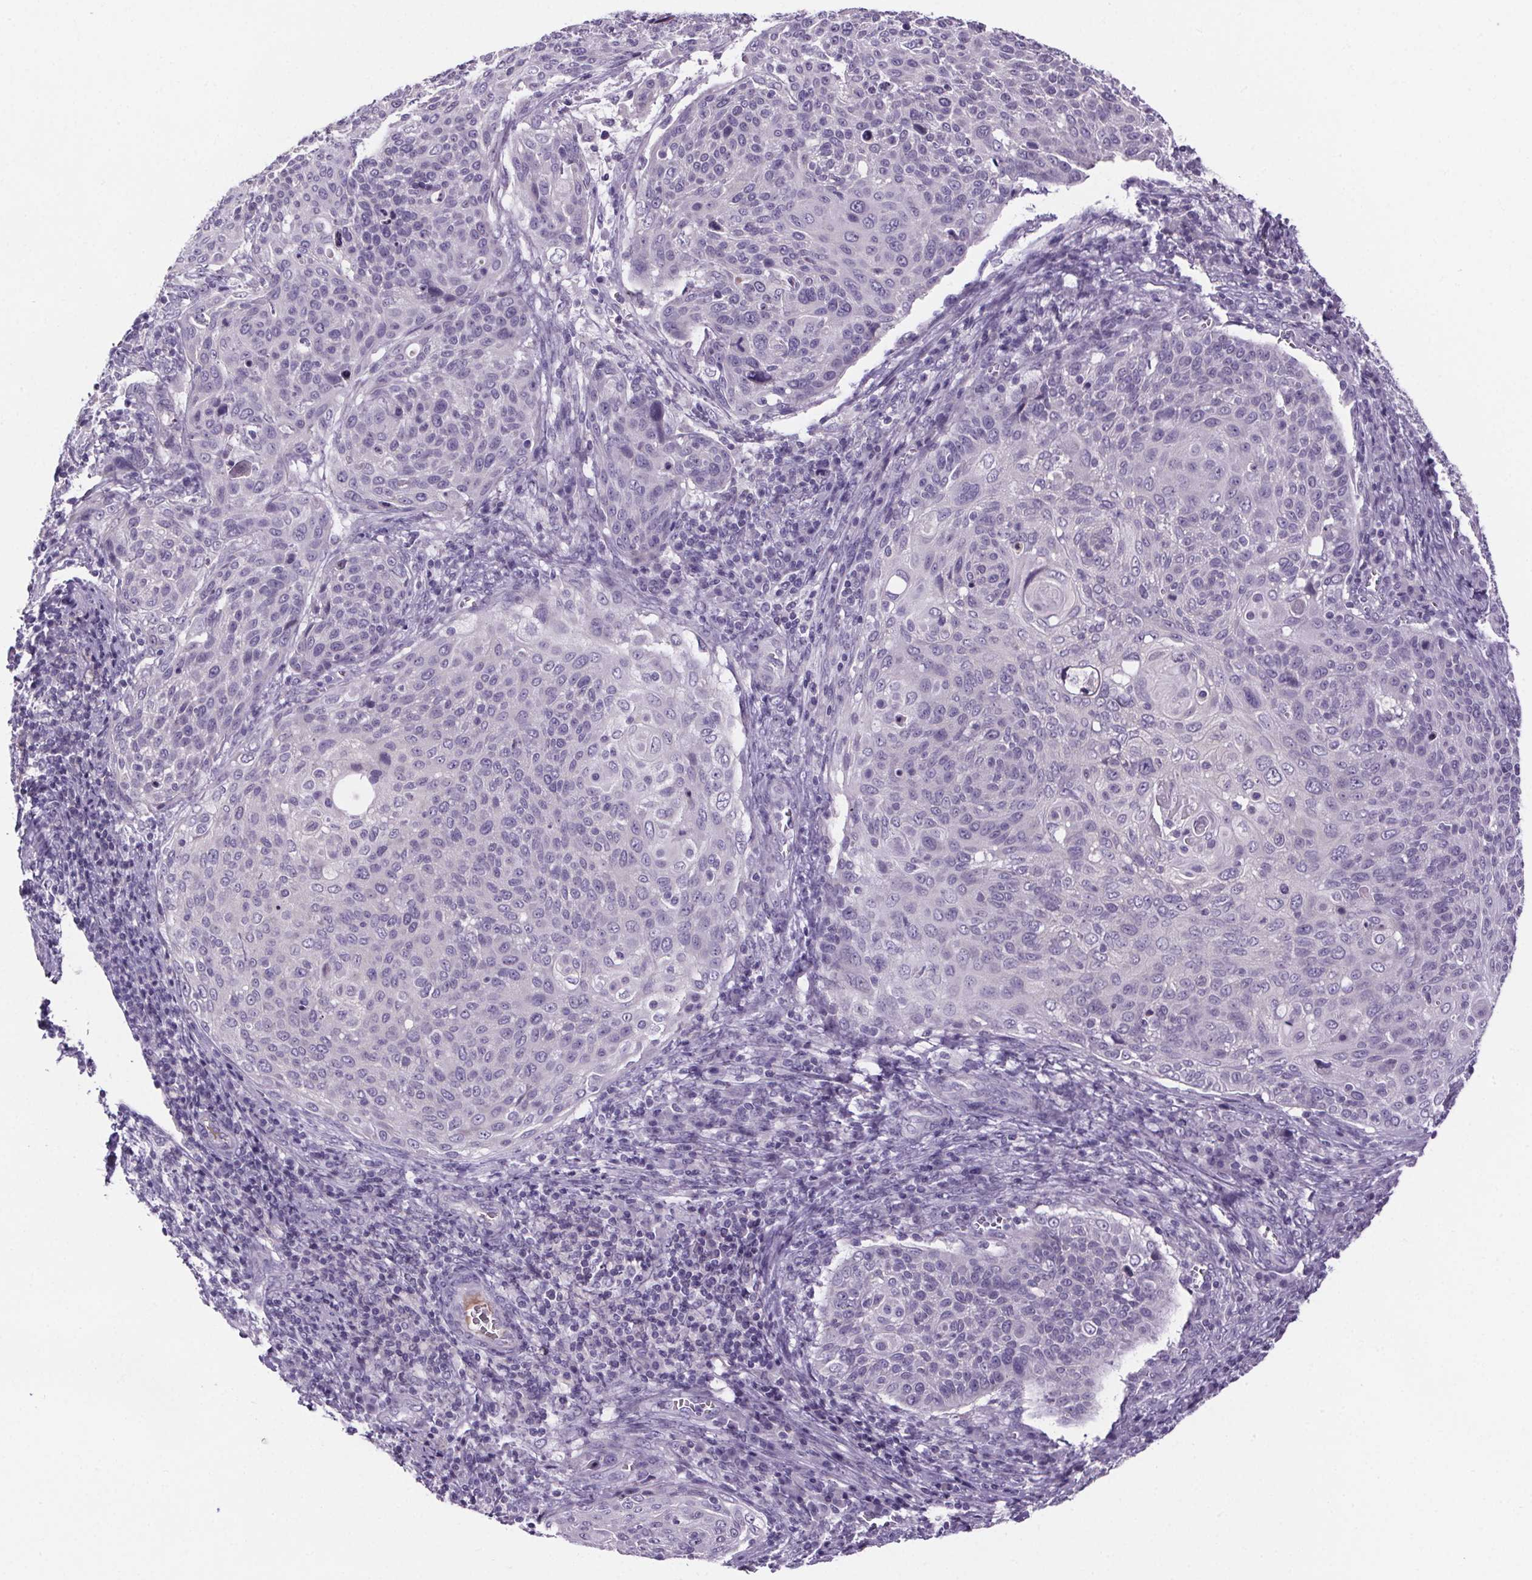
{"staining": {"intensity": "negative", "quantity": "none", "location": "none"}, "tissue": "cervical cancer", "cell_type": "Tumor cells", "image_type": "cancer", "snomed": [{"axis": "morphology", "description": "Squamous cell carcinoma, NOS"}, {"axis": "topography", "description": "Cervix"}], "caption": "Immunohistochemistry (IHC) of cervical cancer (squamous cell carcinoma) displays no expression in tumor cells. Nuclei are stained in blue.", "gene": "CUBN", "patient": {"sex": "female", "age": 31}}